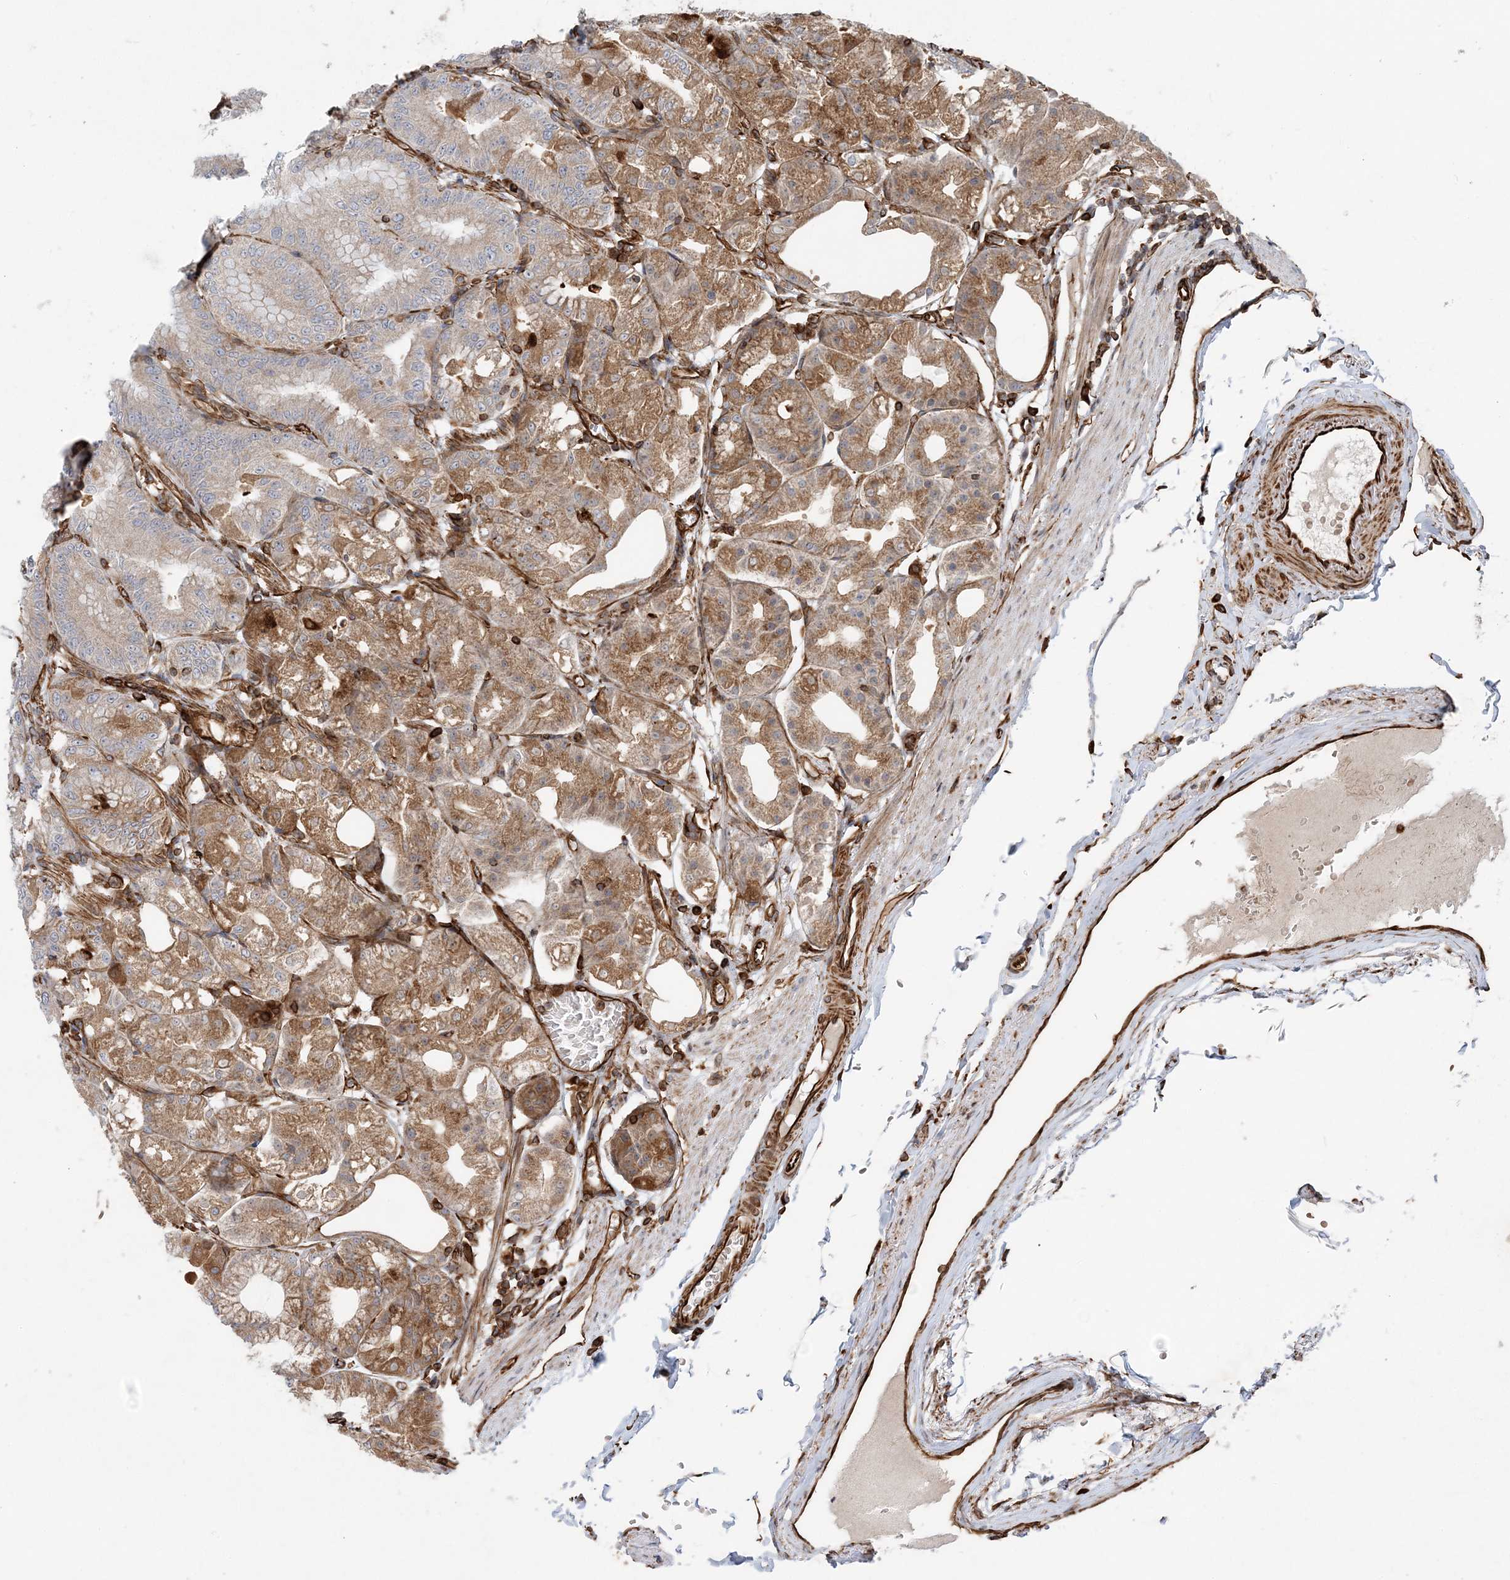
{"staining": {"intensity": "moderate", "quantity": ">75%", "location": "cytoplasmic/membranous"}, "tissue": "stomach", "cell_type": "Glandular cells", "image_type": "normal", "snomed": [{"axis": "morphology", "description": "Normal tissue, NOS"}, {"axis": "topography", "description": "Stomach, lower"}], "caption": "Human stomach stained with a brown dye shows moderate cytoplasmic/membranous positive positivity in about >75% of glandular cells.", "gene": "FAM114A2", "patient": {"sex": "male", "age": 71}}